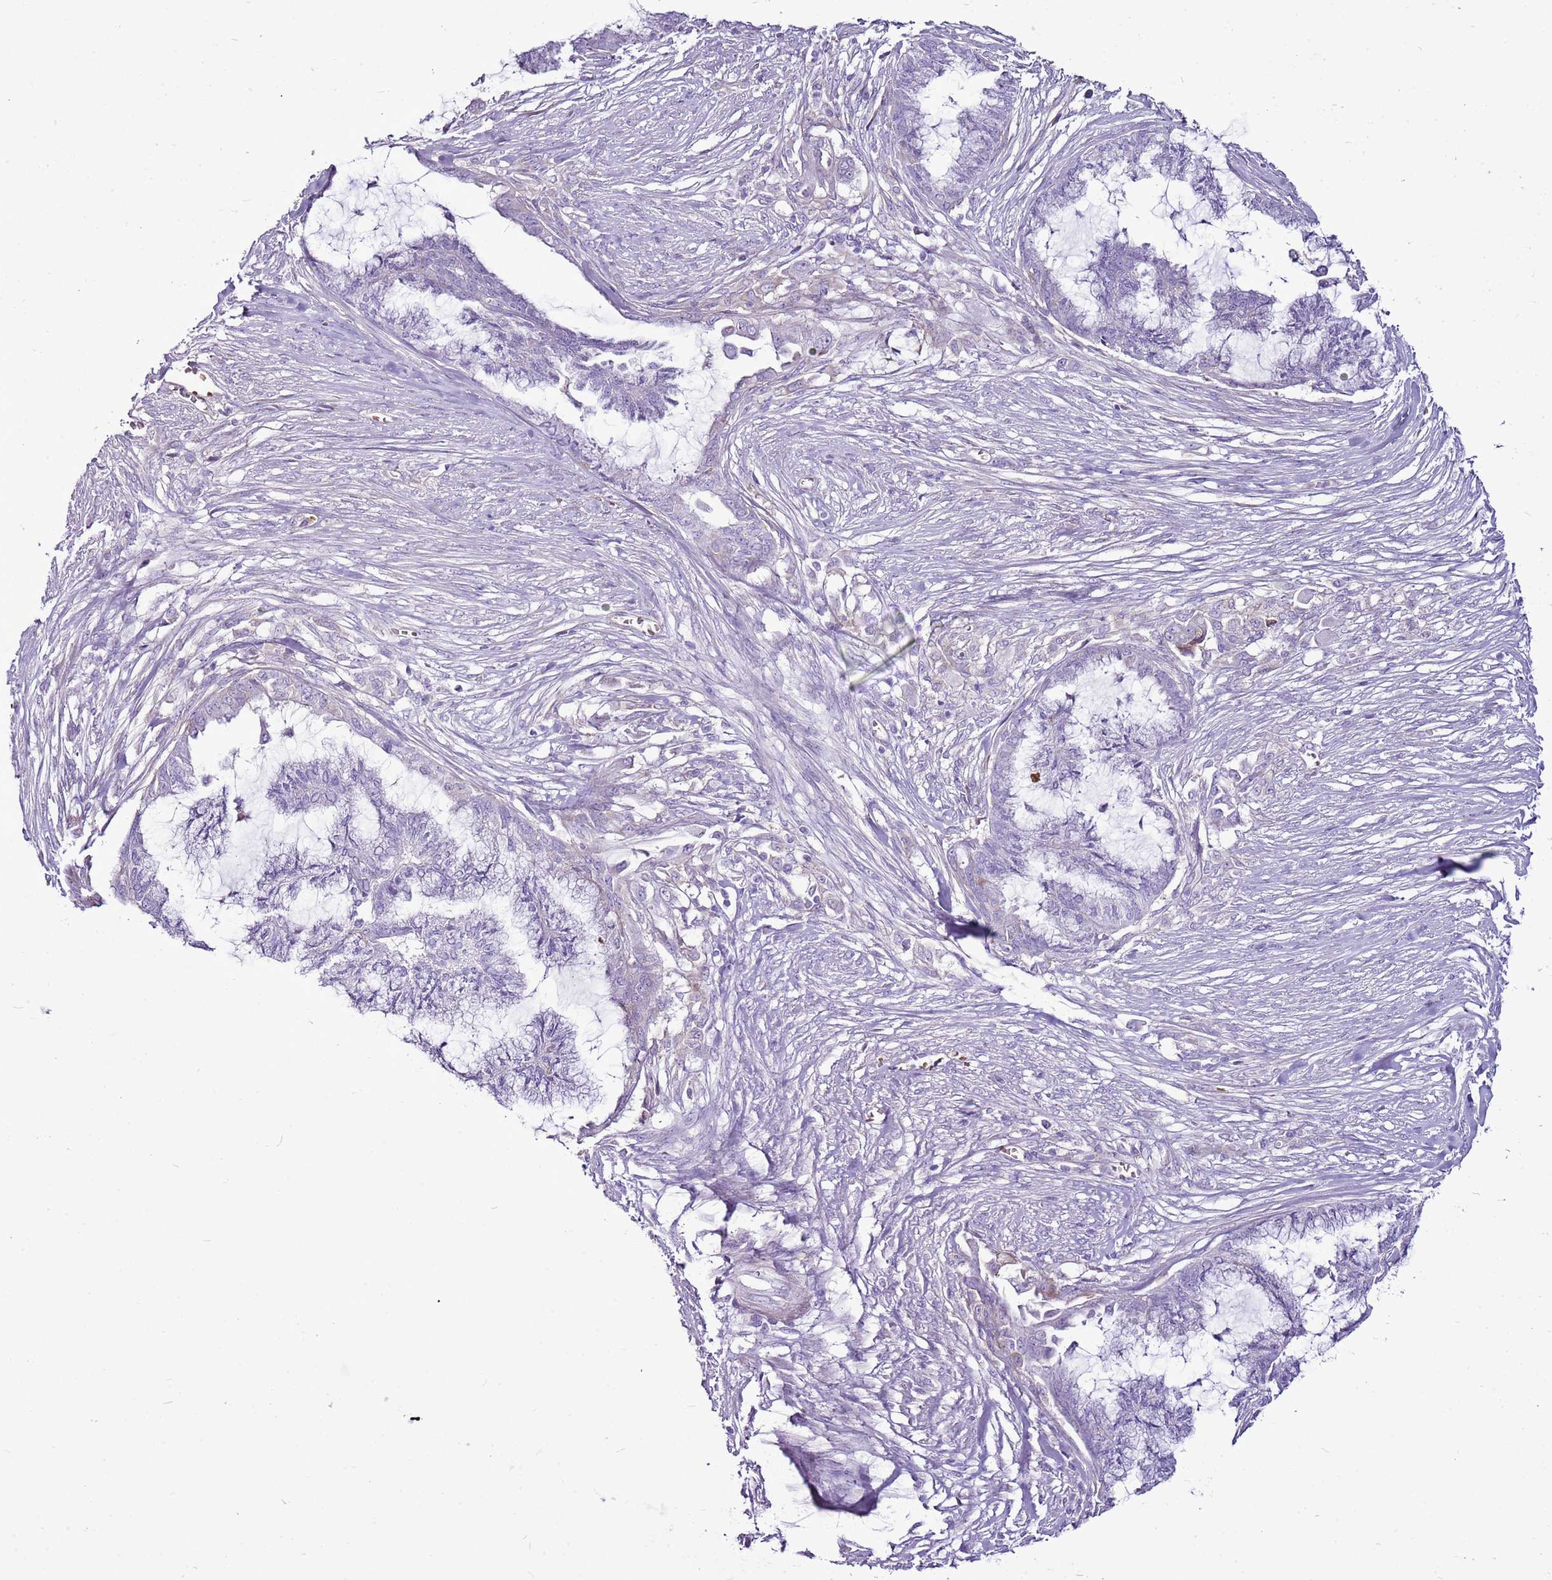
{"staining": {"intensity": "negative", "quantity": "none", "location": "none"}, "tissue": "endometrial cancer", "cell_type": "Tumor cells", "image_type": "cancer", "snomed": [{"axis": "morphology", "description": "Adenocarcinoma, NOS"}, {"axis": "topography", "description": "Endometrium"}], "caption": "A histopathology image of adenocarcinoma (endometrial) stained for a protein demonstrates no brown staining in tumor cells.", "gene": "CHAC2", "patient": {"sex": "female", "age": 86}}